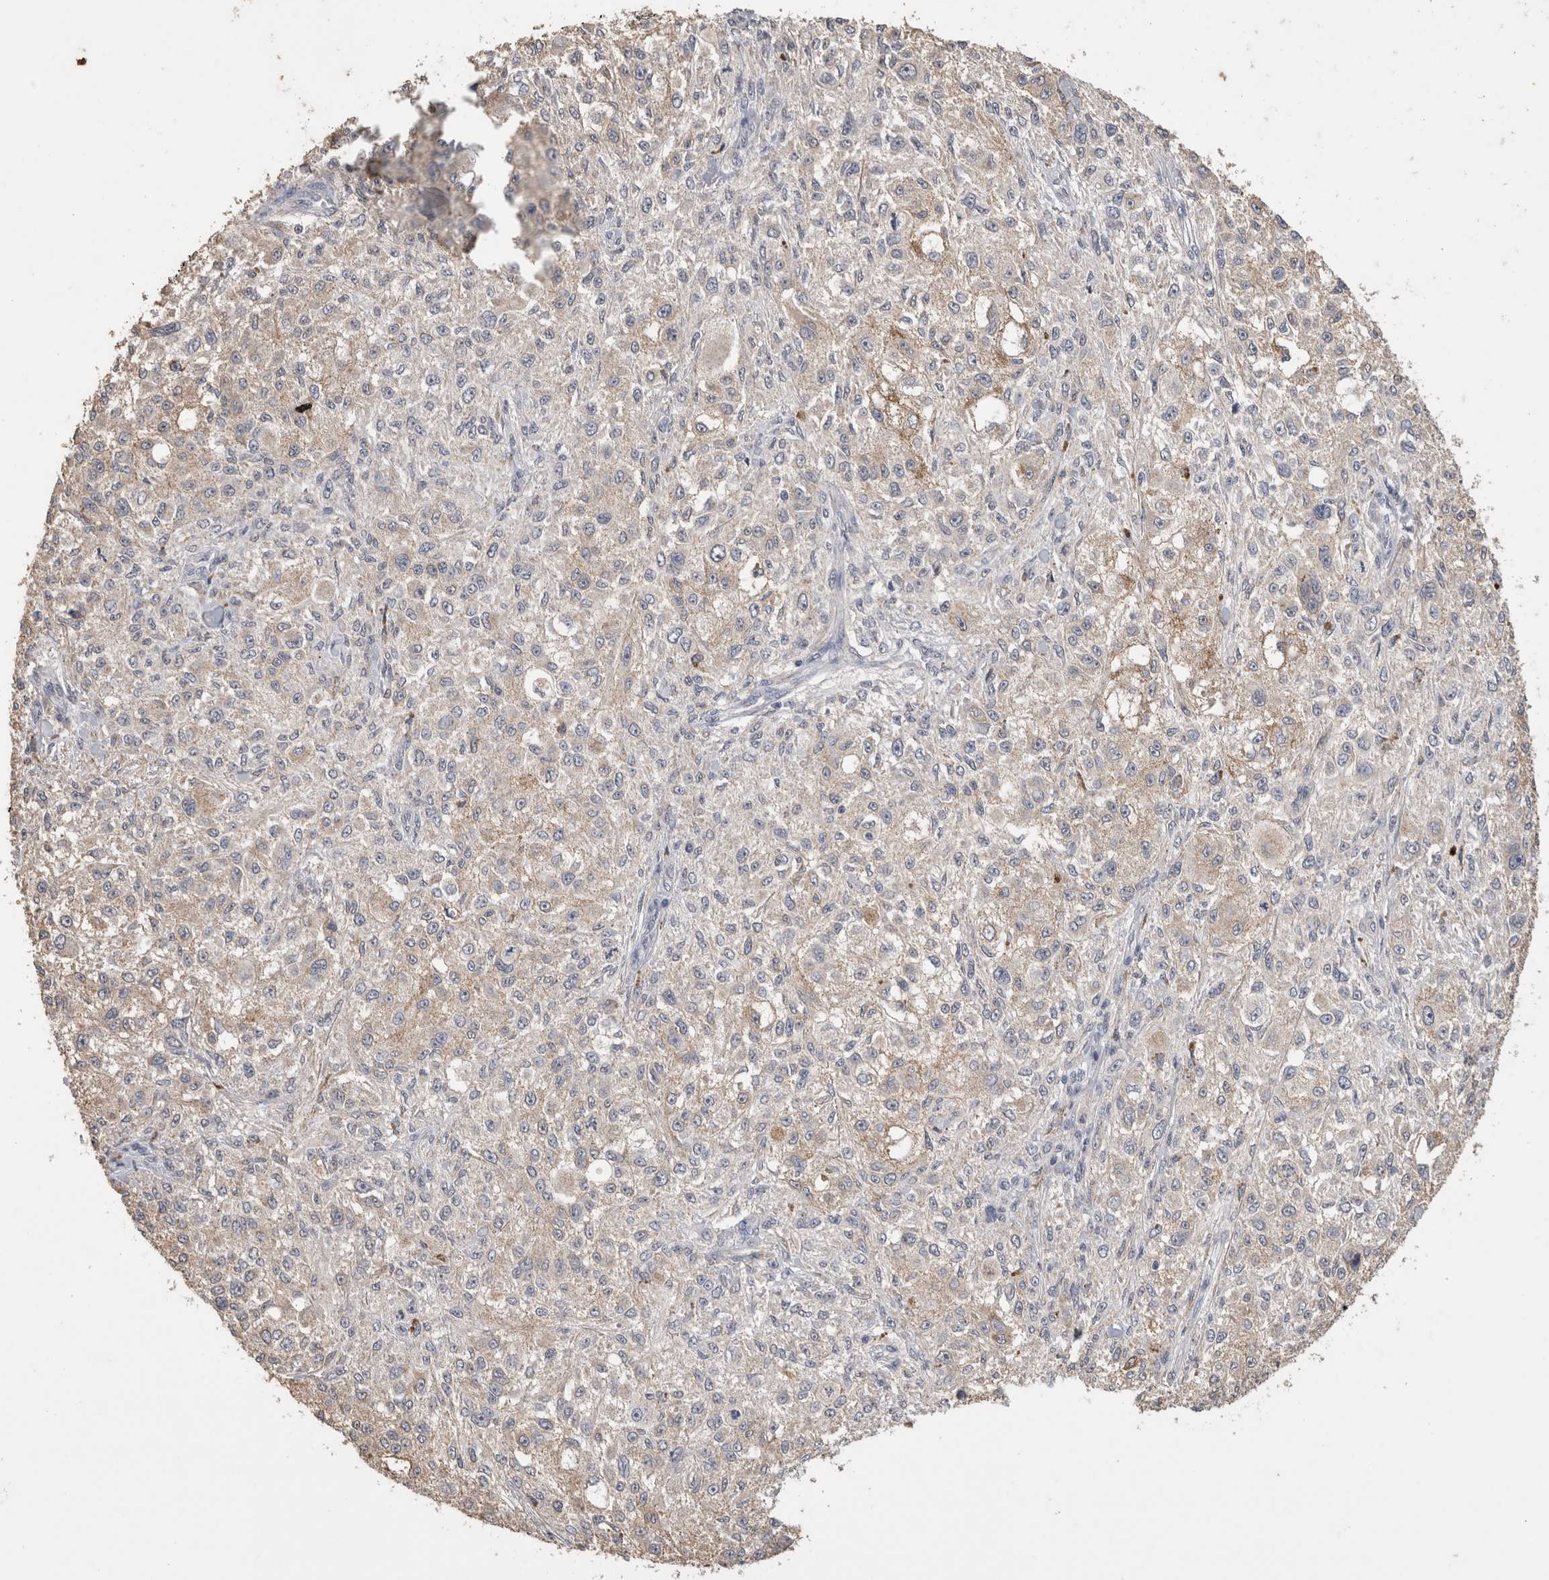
{"staining": {"intensity": "negative", "quantity": "none", "location": "none"}, "tissue": "melanoma", "cell_type": "Tumor cells", "image_type": "cancer", "snomed": [{"axis": "morphology", "description": "Necrosis, NOS"}, {"axis": "morphology", "description": "Malignant melanoma, NOS"}, {"axis": "topography", "description": "Skin"}], "caption": "Tumor cells are negative for brown protein staining in melanoma.", "gene": "CNTFR", "patient": {"sex": "female", "age": 87}}